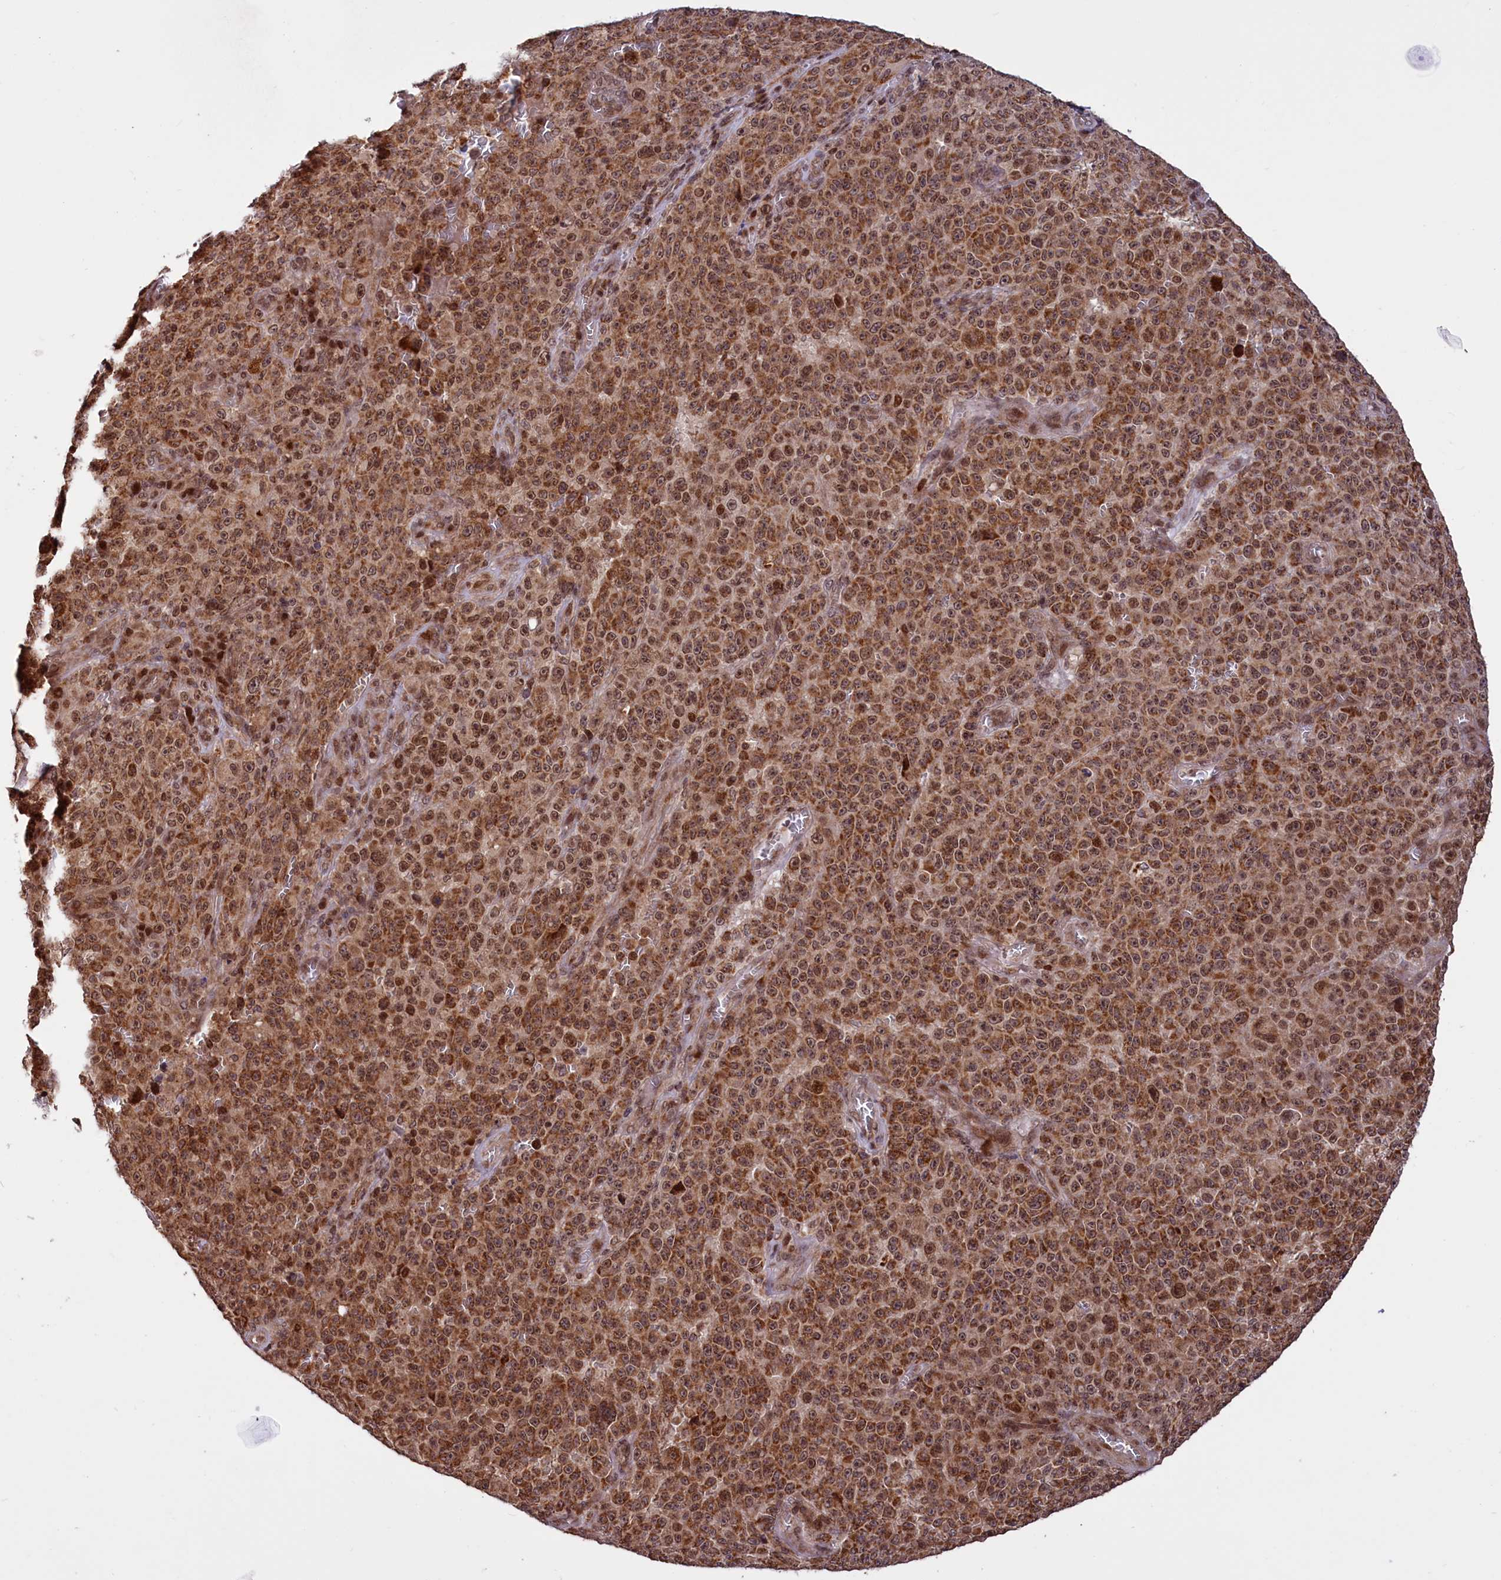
{"staining": {"intensity": "moderate", "quantity": ">75%", "location": "cytoplasmic/membranous,nuclear"}, "tissue": "melanoma", "cell_type": "Tumor cells", "image_type": "cancer", "snomed": [{"axis": "morphology", "description": "Malignant melanoma, NOS"}, {"axis": "topography", "description": "Skin"}], "caption": "Protein staining of melanoma tissue exhibits moderate cytoplasmic/membranous and nuclear staining in approximately >75% of tumor cells.", "gene": "PHC3", "patient": {"sex": "female", "age": 82}}